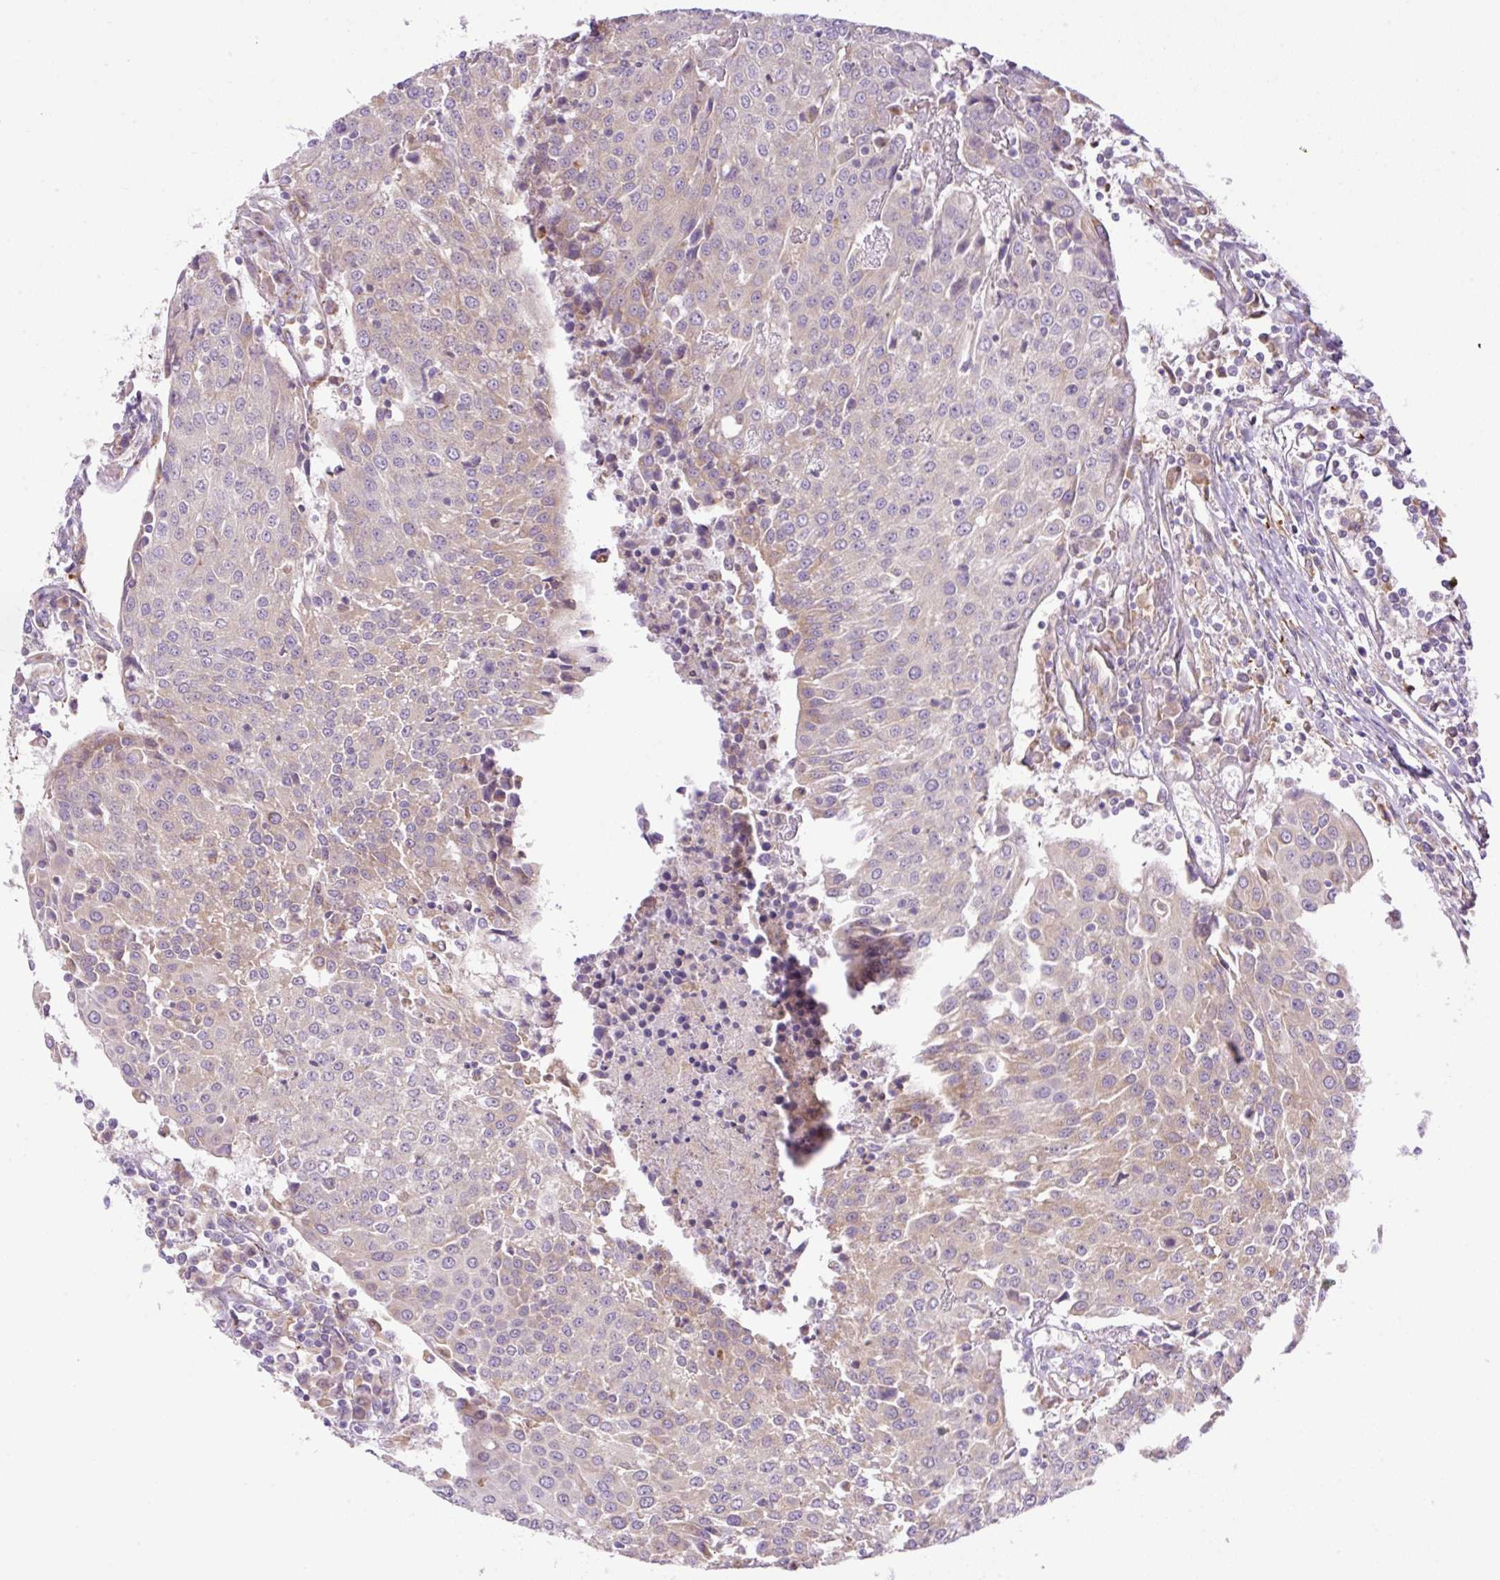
{"staining": {"intensity": "weak", "quantity": "<25%", "location": "cytoplasmic/membranous"}, "tissue": "urothelial cancer", "cell_type": "Tumor cells", "image_type": "cancer", "snomed": [{"axis": "morphology", "description": "Urothelial carcinoma, High grade"}, {"axis": "topography", "description": "Urinary bladder"}], "caption": "High-grade urothelial carcinoma was stained to show a protein in brown. There is no significant positivity in tumor cells. (DAB (3,3'-diaminobenzidine) immunohistochemistry with hematoxylin counter stain).", "gene": "POFUT1", "patient": {"sex": "female", "age": 85}}